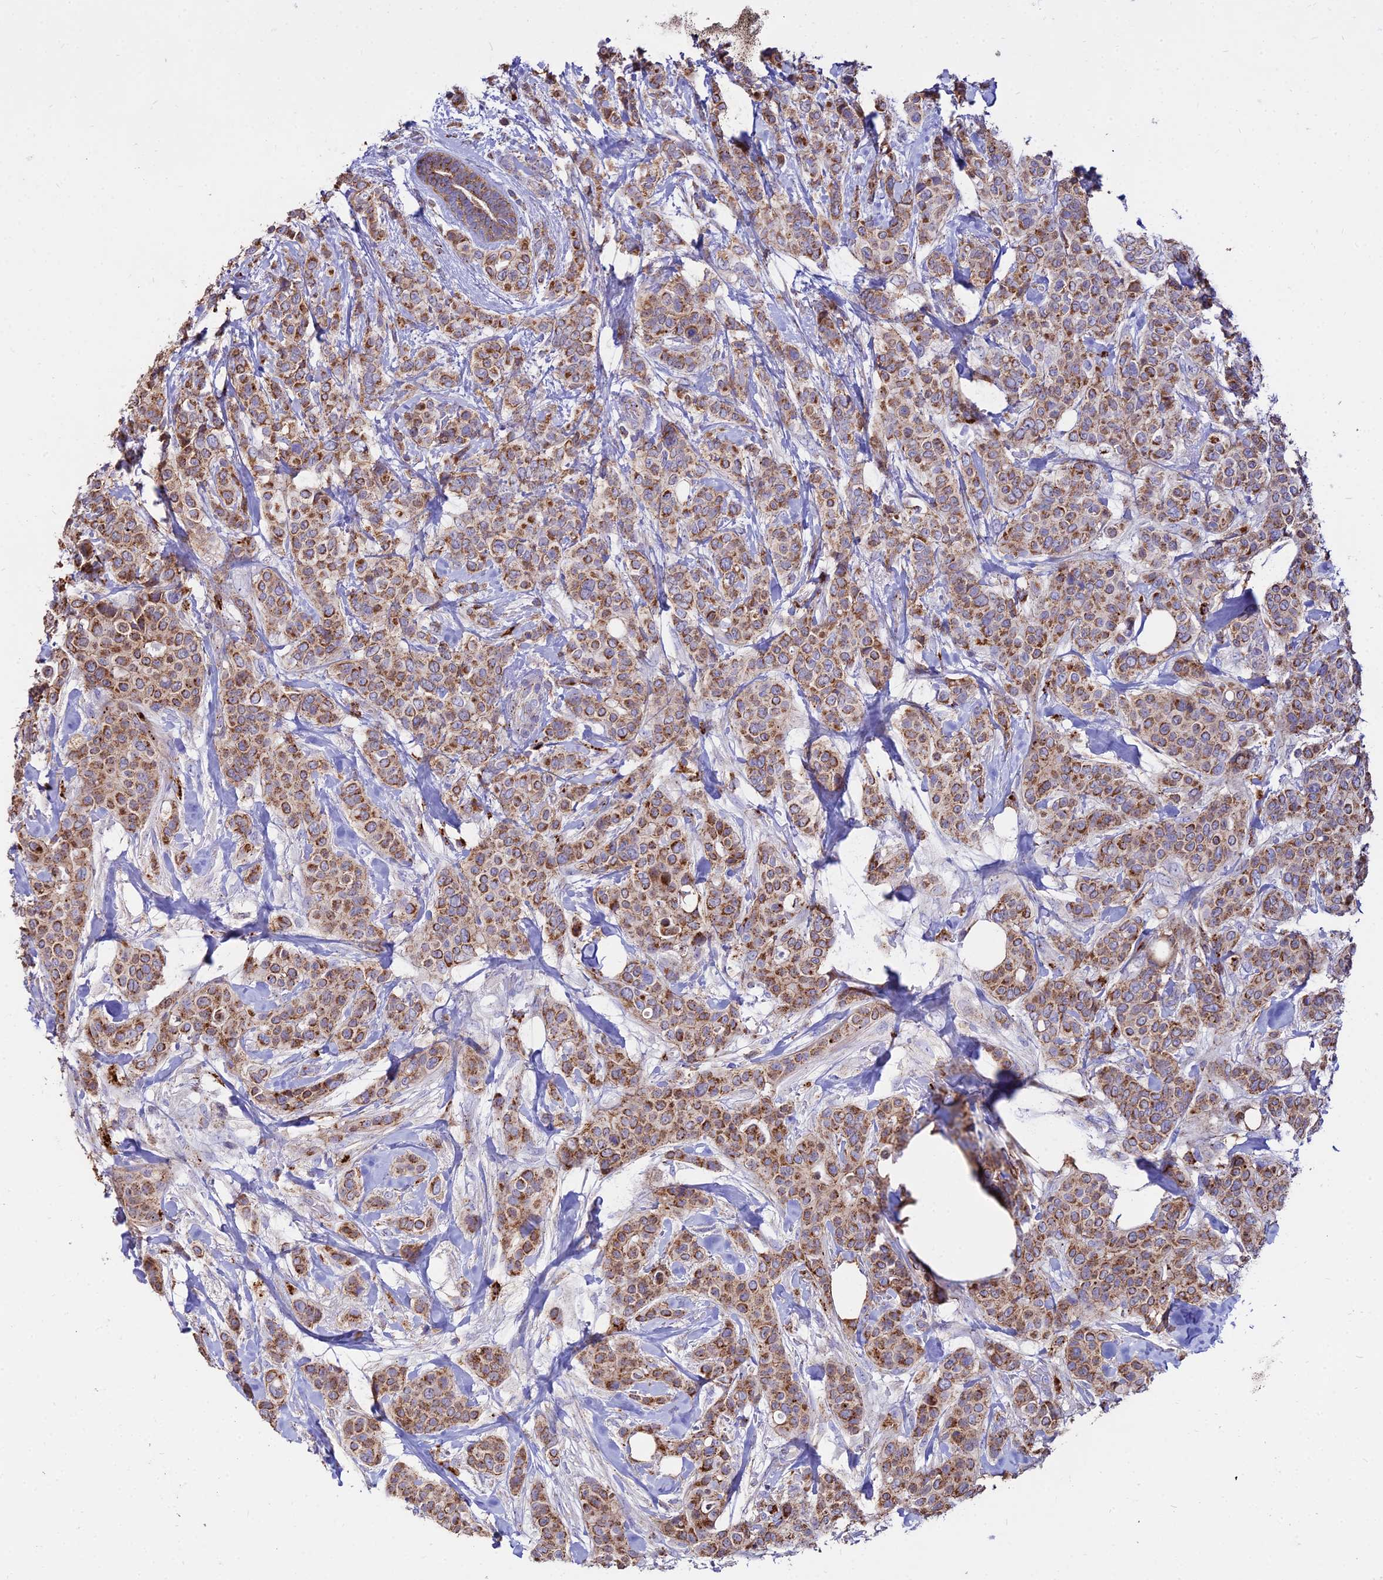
{"staining": {"intensity": "moderate", "quantity": ">75%", "location": "cytoplasmic/membranous"}, "tissue": "breast cancer", "cell_type": "Tumor cells", "image_type": "cancer", "snomed": [{"axis": "morphology", "description": "Lobular carcinoma"}, {"axis": "topography", "description": "Breast"}], "caption": "DAB (3,3'-diaminobenzidine) immunohistochemical staining of breast cancer exhibits moderate cytoplasmic/membranous protein positivity in about >75% of tumor cells.", "gene": "PNLIPRP3", "patient": {"sex": "female", "age": 51}}